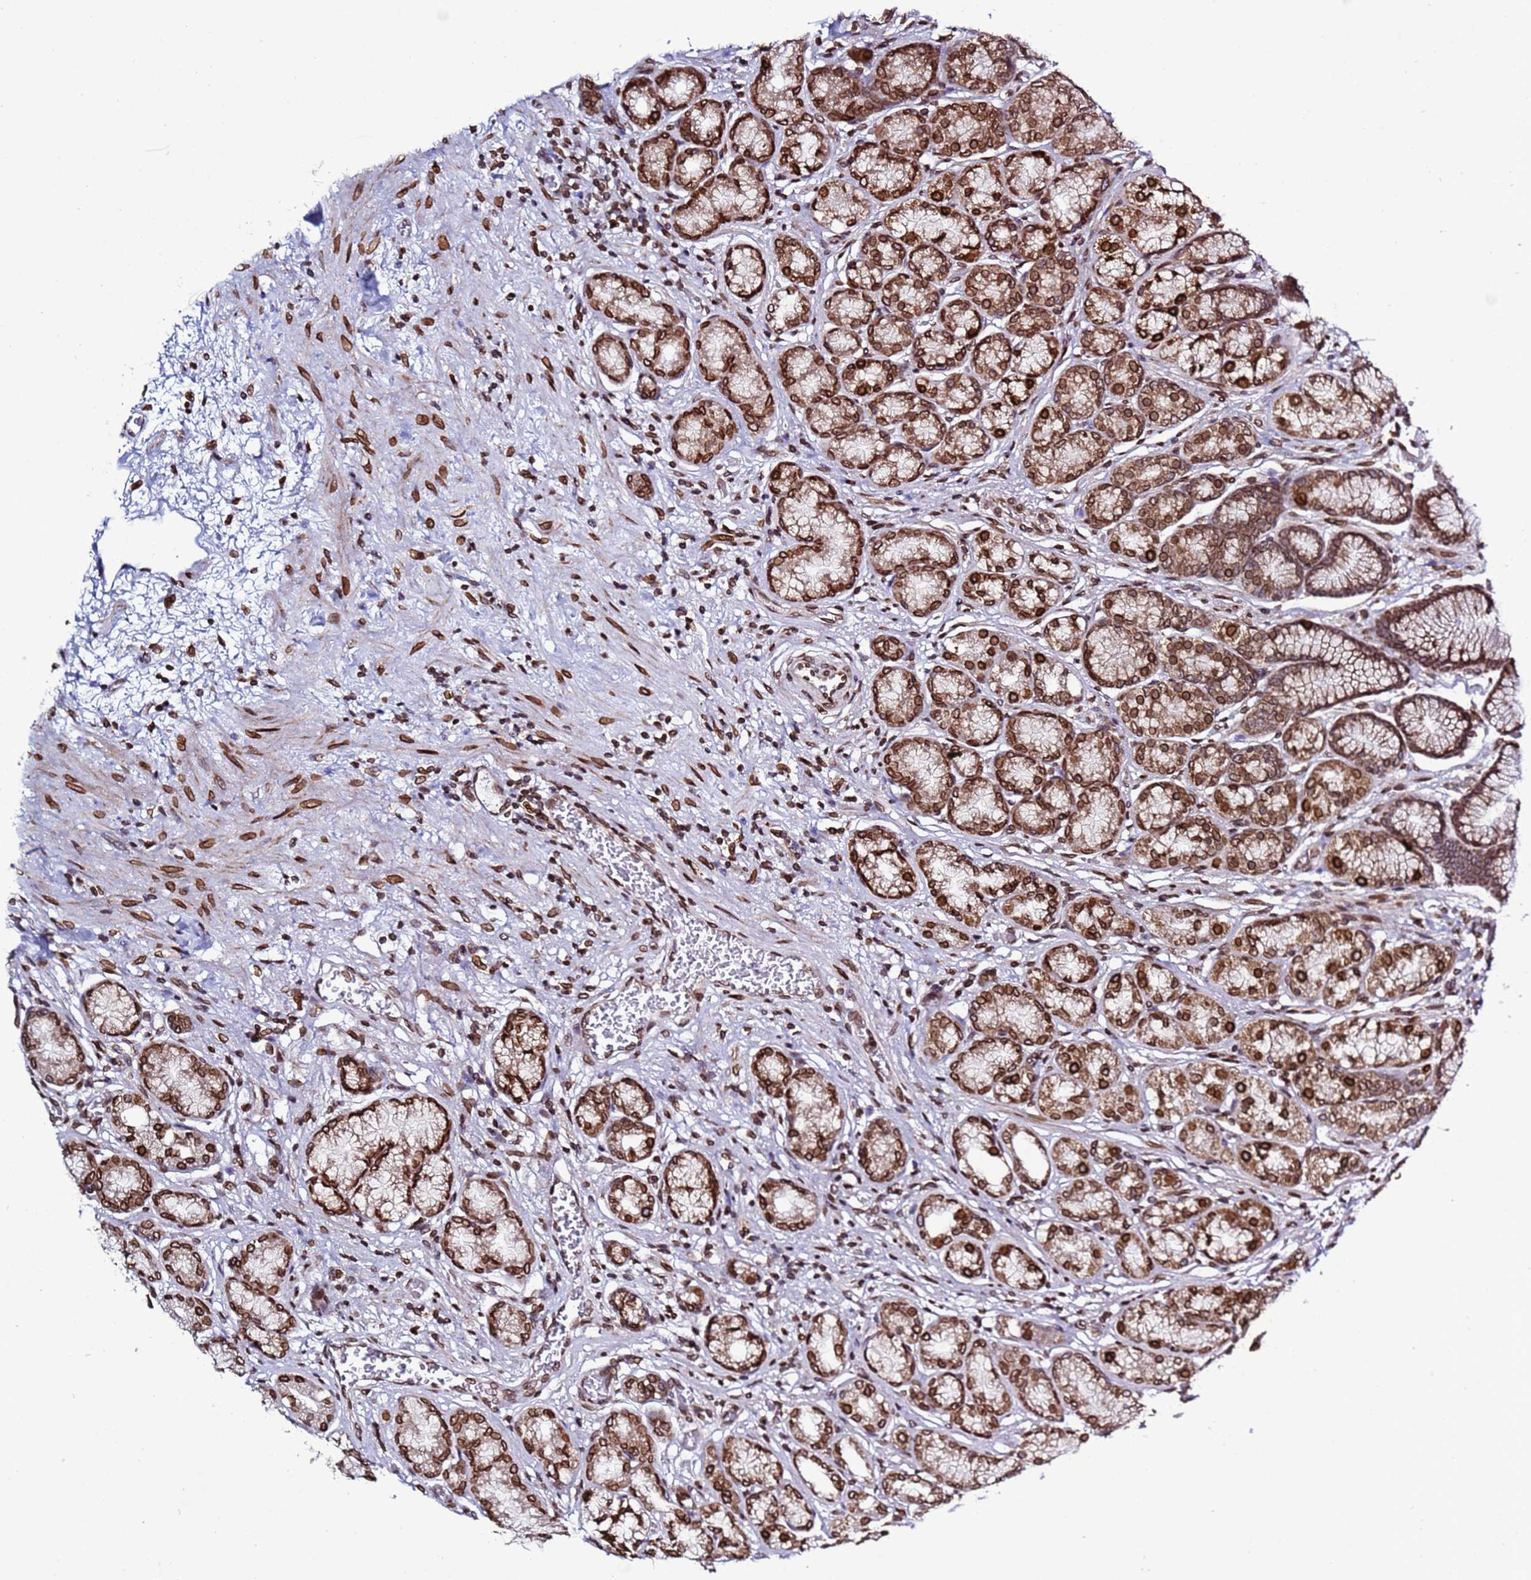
{"staining": {"intensity": "strong", "quantity": ">75%", "location": "cytoplasmic/membranous,nuclear"}, "tissue": "stomach", "cell_type": "Glandular cells", "image_type": "normal", "snomed": [{"axis": "morphology", "description": "Normal tissue, NOS"}, {"axis": "morphology", "description": "Adenocarcinoma, NOS"}, {"axis": "morphology", "description": "Adenocarcinoma, High grade"}, {"axis": "topography", "description": "Stomach, upper"}, {"axis": "topography", "description": "Stomach"}], "caption": "Human stomach stained with a brown dye demonstrates strong cytoplasmic/membranous,nuclear positive positivity in approximately >75% of glandular cells.", "gene": "TOR1AIP1", "patient": {"sex": "female", "age": 65}}